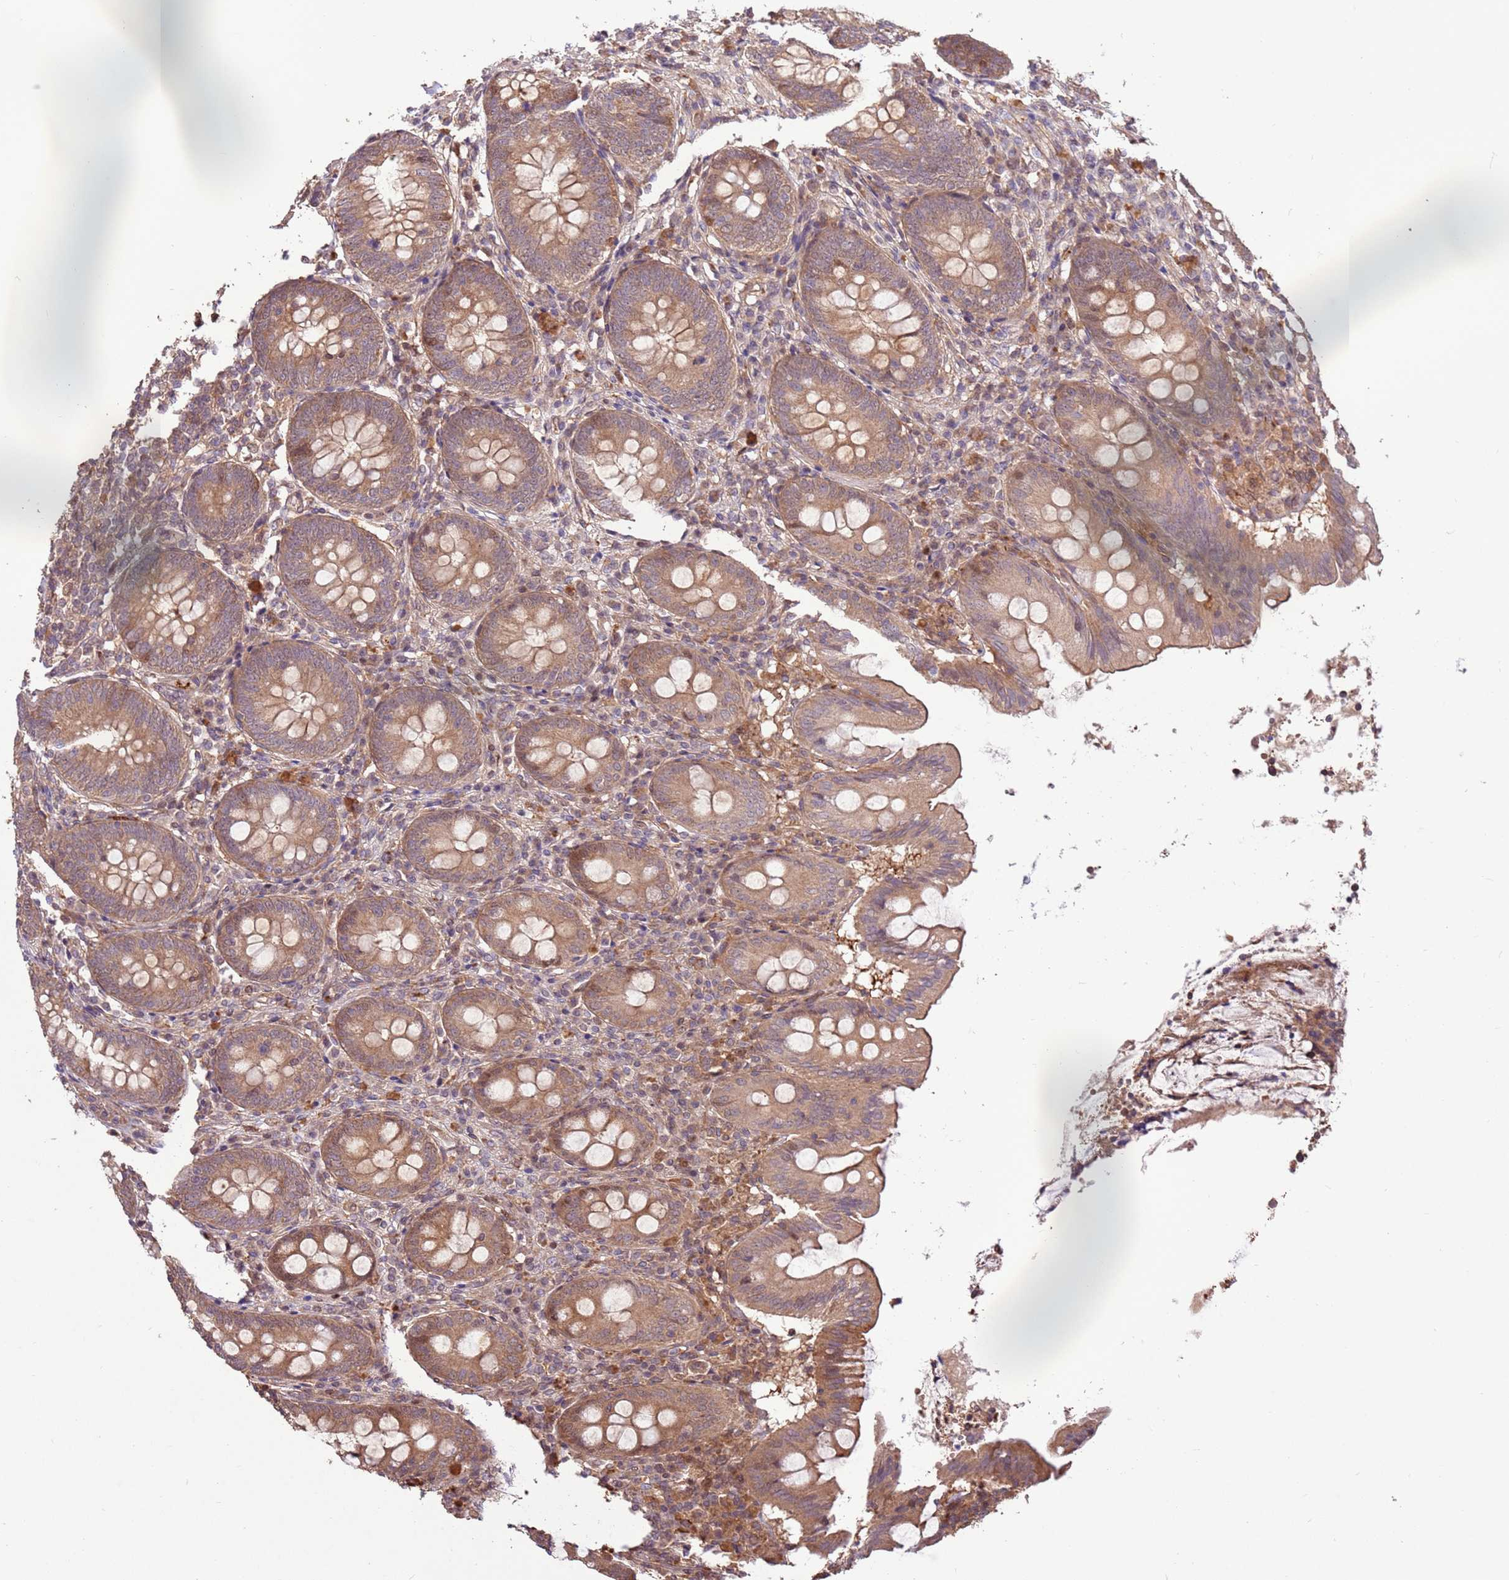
{"staining": {"intensity": "moderate", "quantity": ">75%", "location": "cytoplasmic/membranous,nuclear"}, "tissue": "appendix", "cell_type": "Glandular cells", "image_type": "normal", "snomed": [{"axis": "morphology", "description": "Normal tissue, NOS"}, {"axis": "topography", "description": "Appendix"}], "caption": "The image displays a brown stain indicating the presence of a protein in the cytoplasmic/membranous,nuclear of glandular cells in appendix. The staining is performed using DAB brown chromogen to label protein expression. The nuclei are counter-stained blue using hematoxylin.", "gene": "CCDC112", "patient": {"sex": "female", "age": 54}}